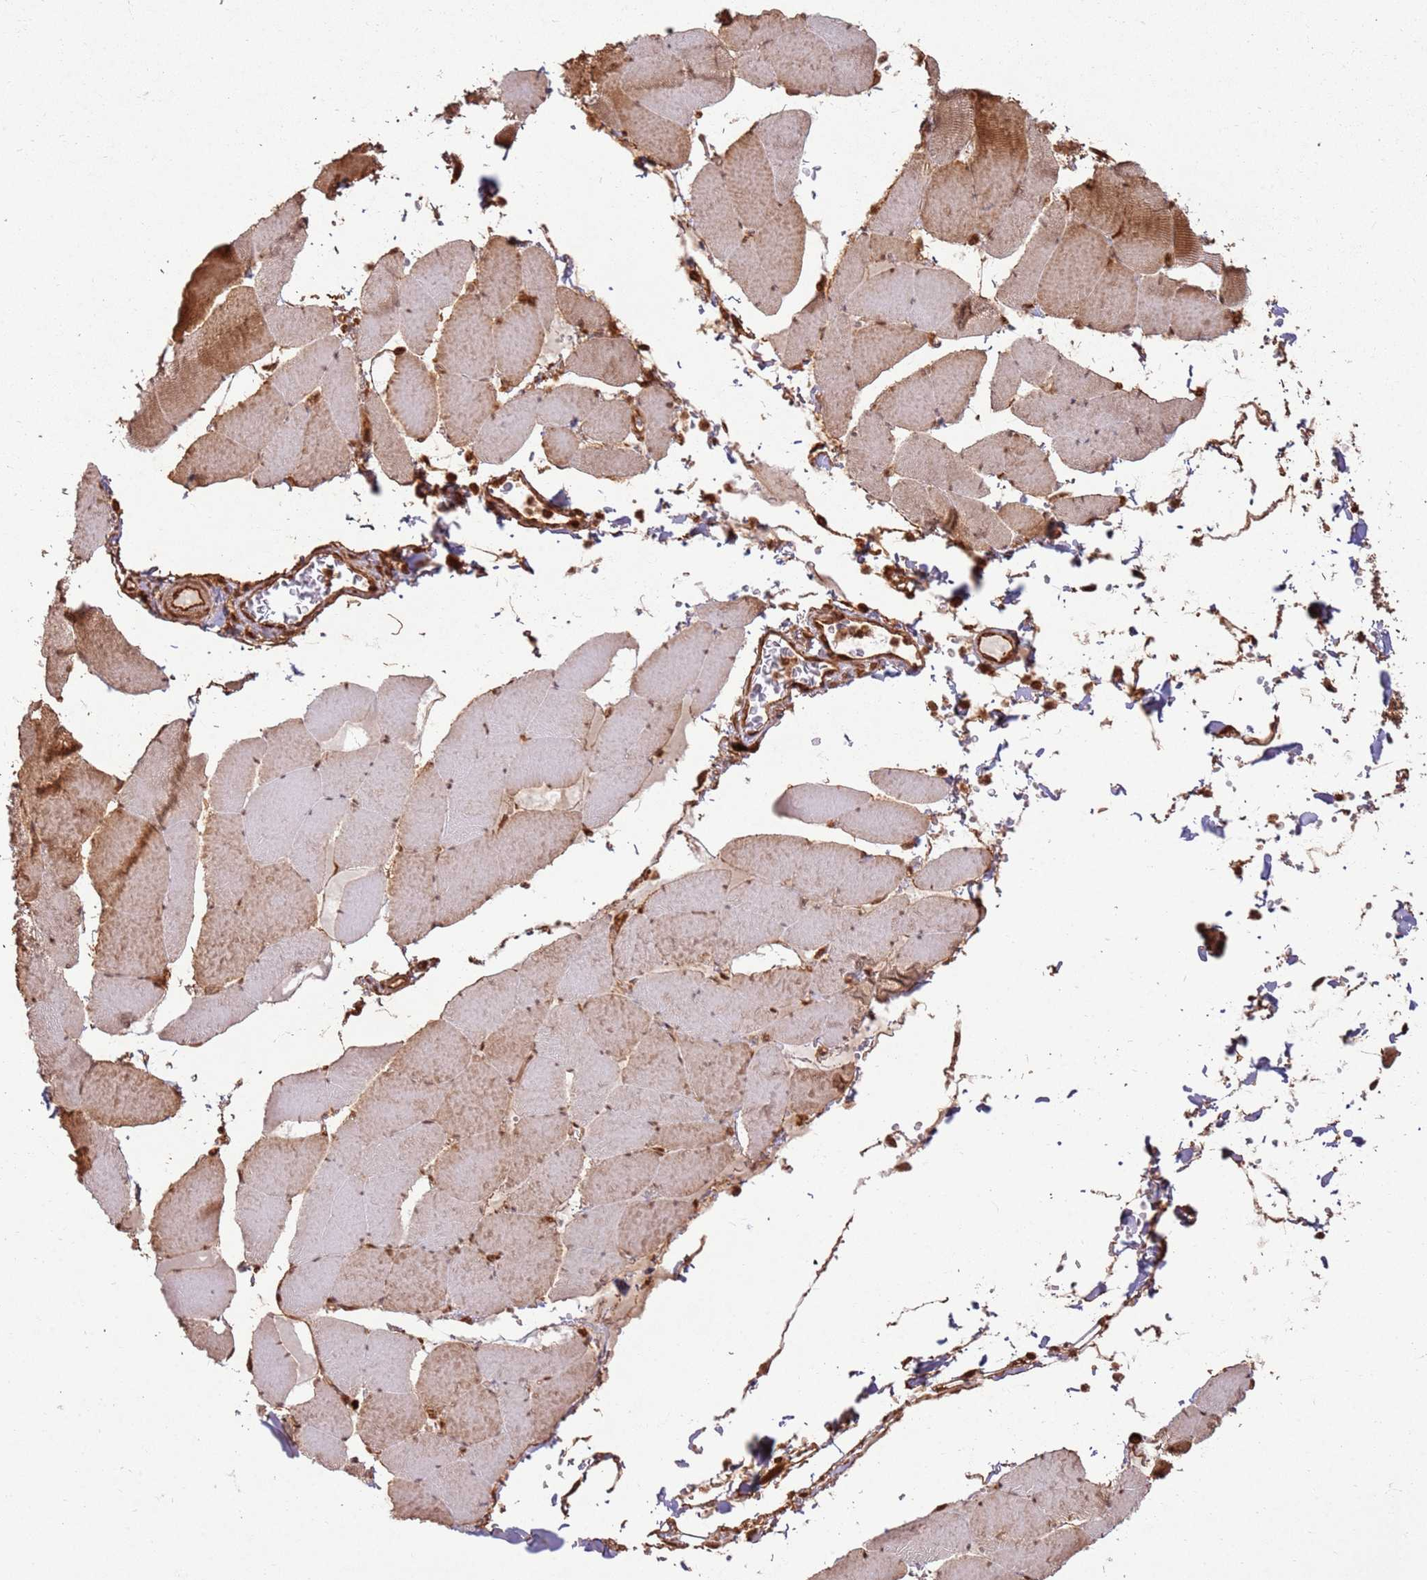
{"staining": {"intensity": "moderate", "quantity": "25%-75%", "location": "cytoplasmic/membranous"}, "tissue": "skeletal muscle", "cell_type": "Myocytes", "image_type": "normal", "snomed": [{"axis": "morphology", "description": "Normal tissue, NOS"}, {"axis": "topography", "description": "Skeletal muscle"}, {"axis": "topography", "description": "Head-Neck"}], "caption": "Human skeletal muscle stained with a brown dye demonstrates moderate cytoplasmic/membranous positive expression in approximately 25%-75% of myocytes.", "gene": "TBC1D13", "patient": {"sex": "male", "age": 66}}